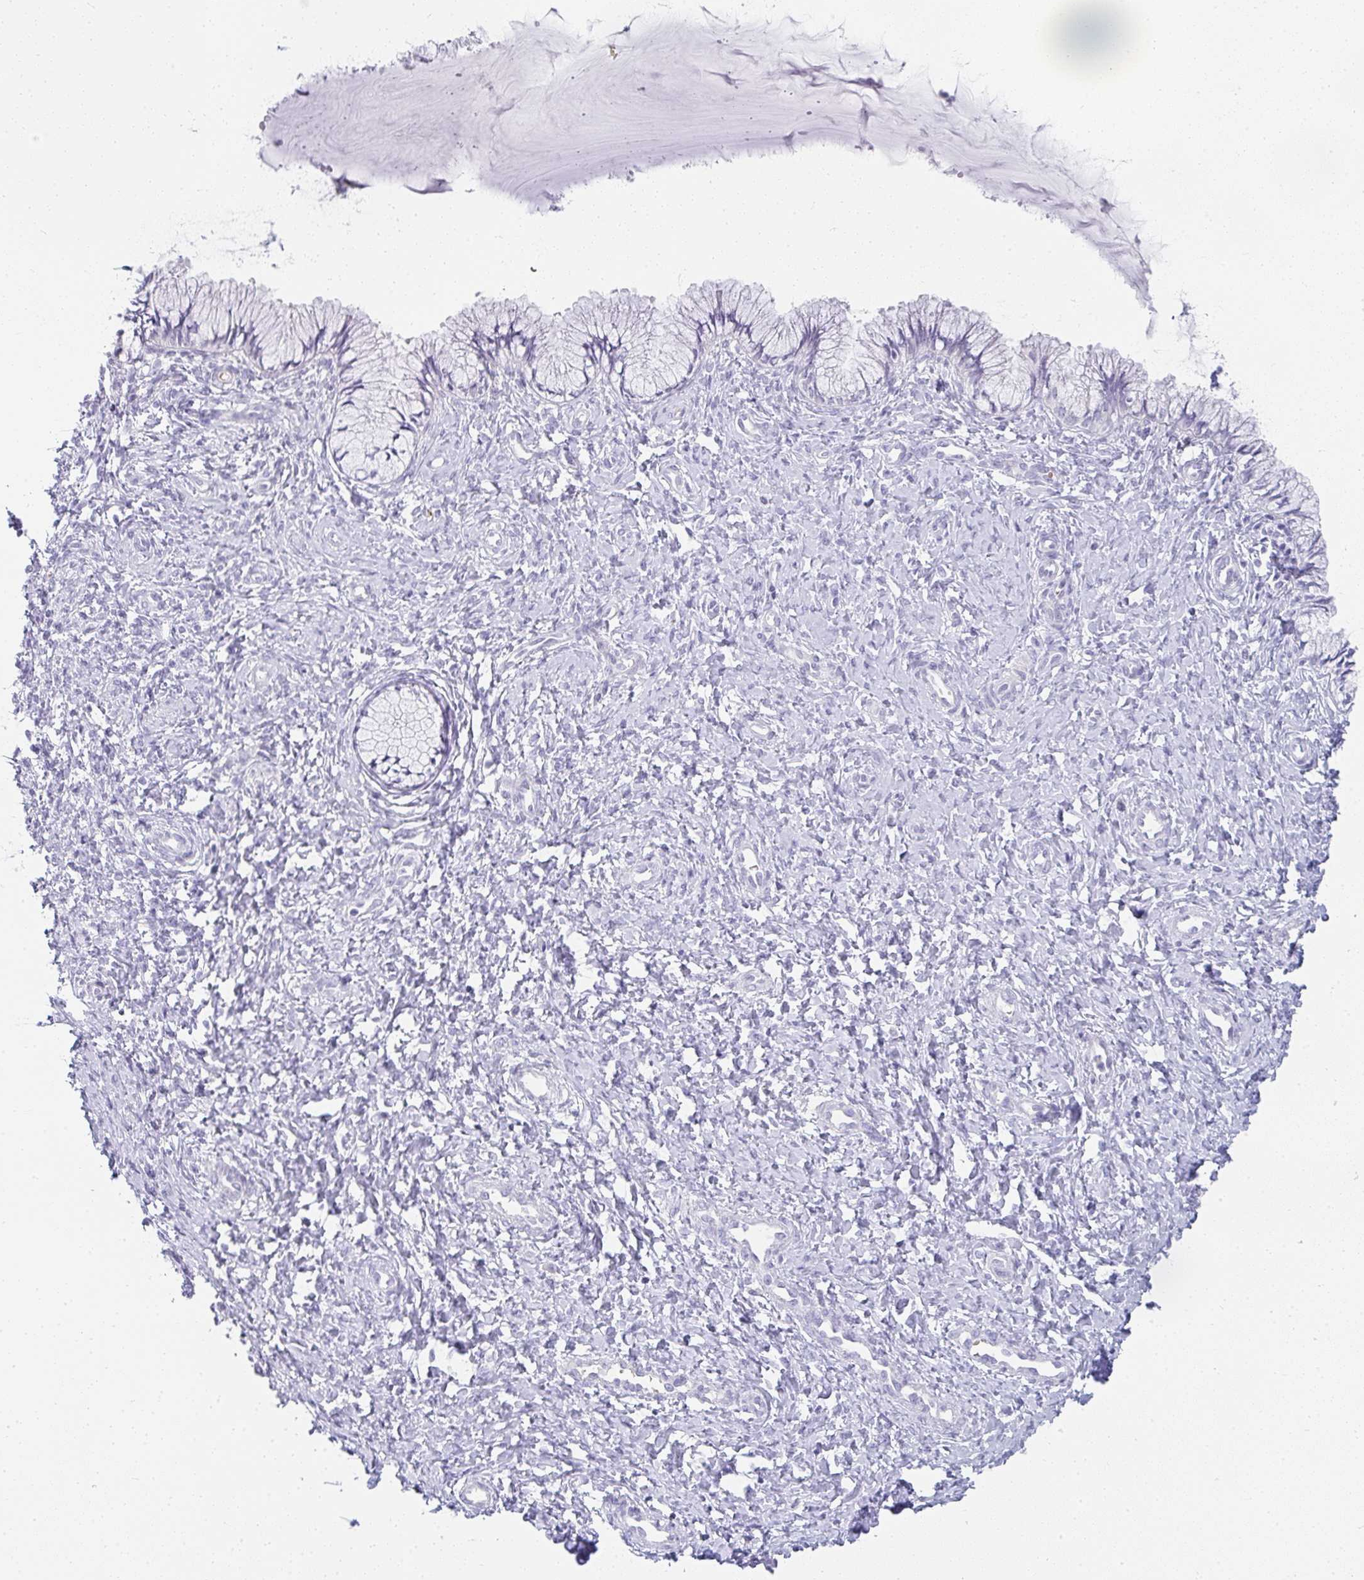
{"staining": {"intensity": "negative", "quantity": "none", "location": "none"}, "tissue": "cervix", "cell_type": "Glandular cells", "image_type": "normal", "snomed": [{"axis": "morphology", "description": "Normal tissue, NOS"}, {"axis": "topography", "description": "Cervix"}], "caption": "Photomicrograph shows no protein staining in glandular cells of unremarkable cervix.", "gene": "NEU2", "patient": {"sex": "female", "age": 37}}